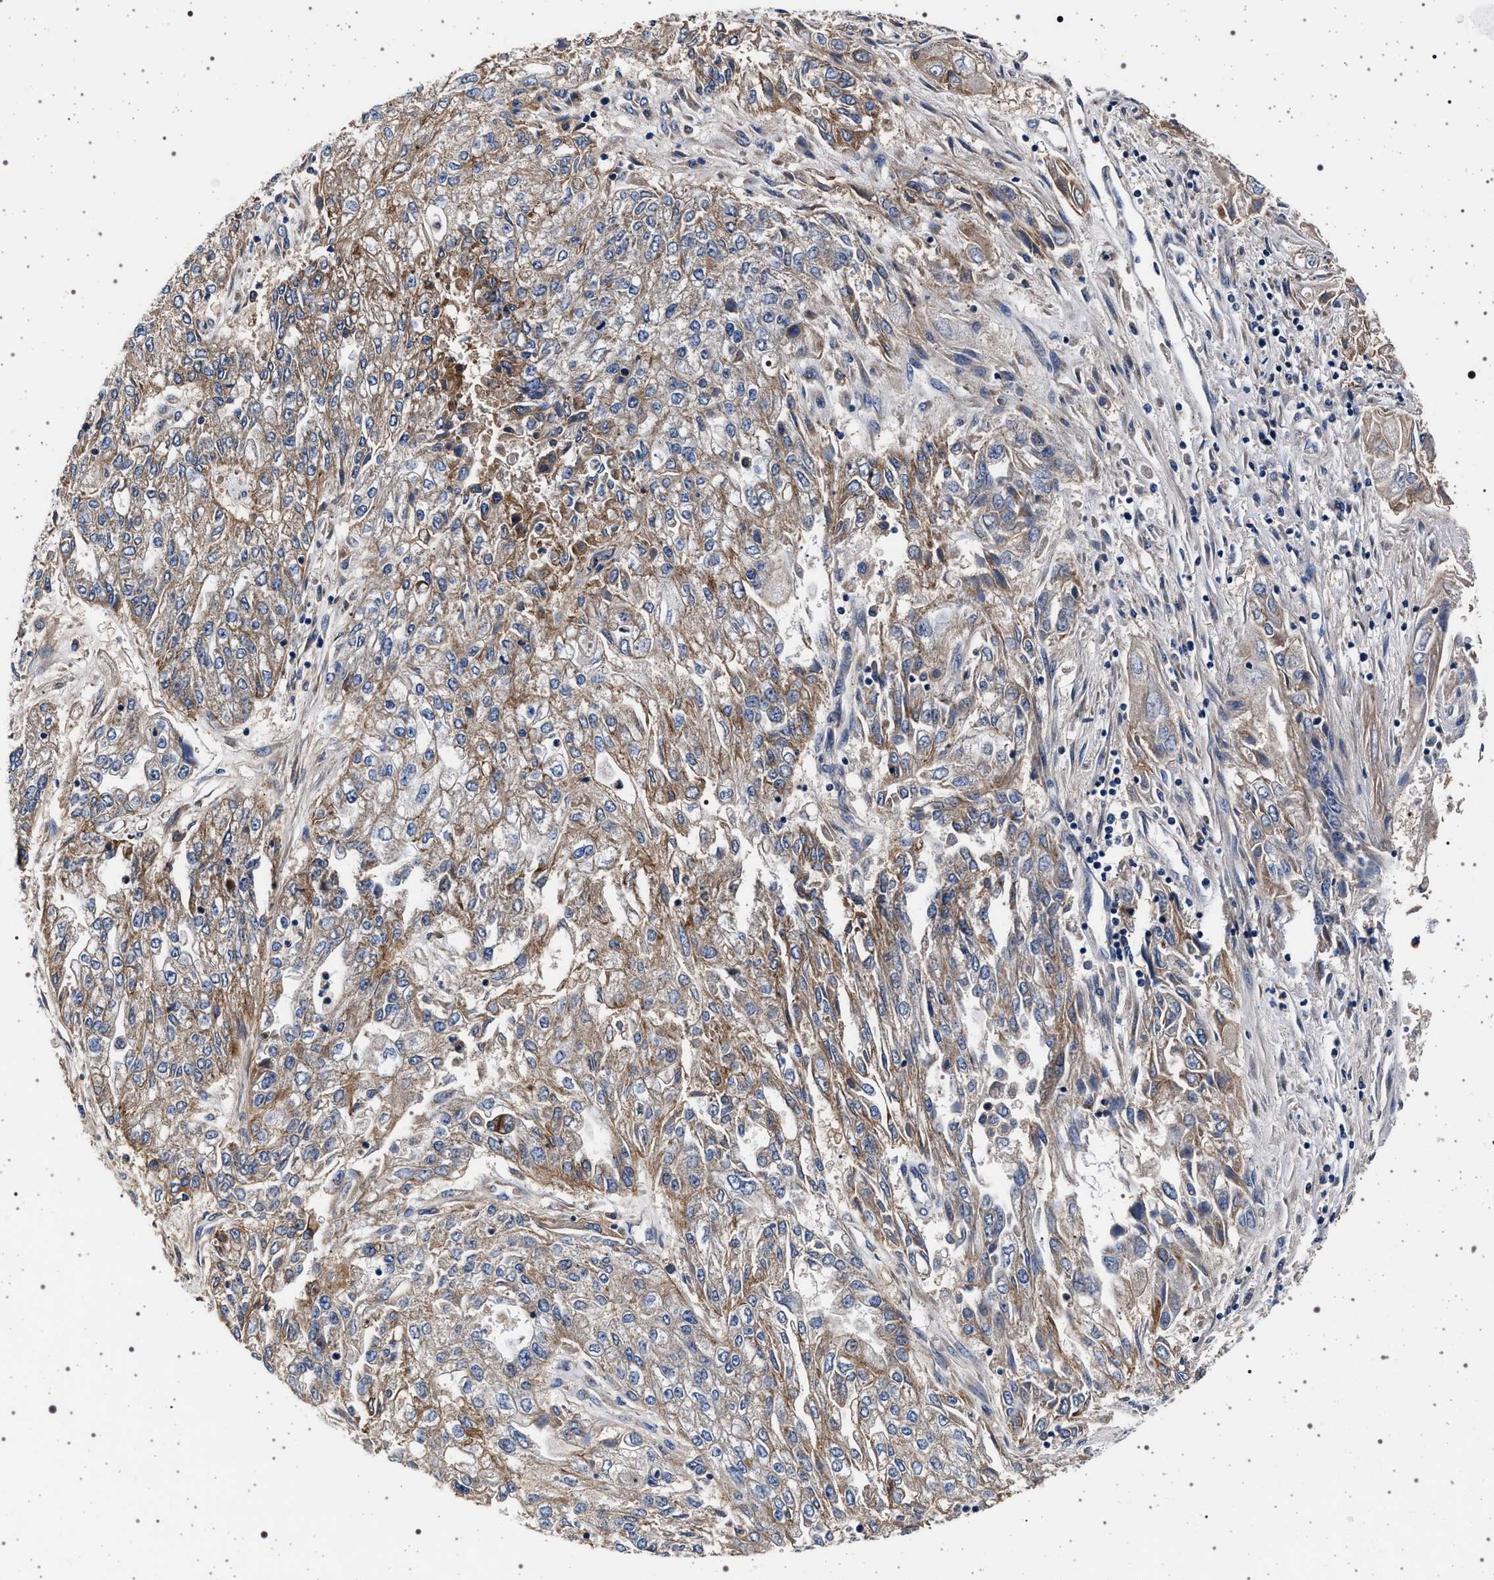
{"staining": {"intensity": "weak", "quantity": "25%-75%", "location": "cytoplasmic/membranous"}, "tissue": "endometrial cancer", "cell_type": "Tumor cells", "image_type": "cancer", "snomed": [{"axis": "morphology", "description": "Adenocarcinoma, NOS"}, {"axis": "topography", "description": "Endometrium"}], "caption": "Adenocarcinoma (endometrial) tissue shows weak cytoplasmic/membranous positivity in about 25%-75% of tumor cells, visualized by immunohistochemistry.", "gene": "MAP3K2", "patient": {"sex": "female", "age": 49}}